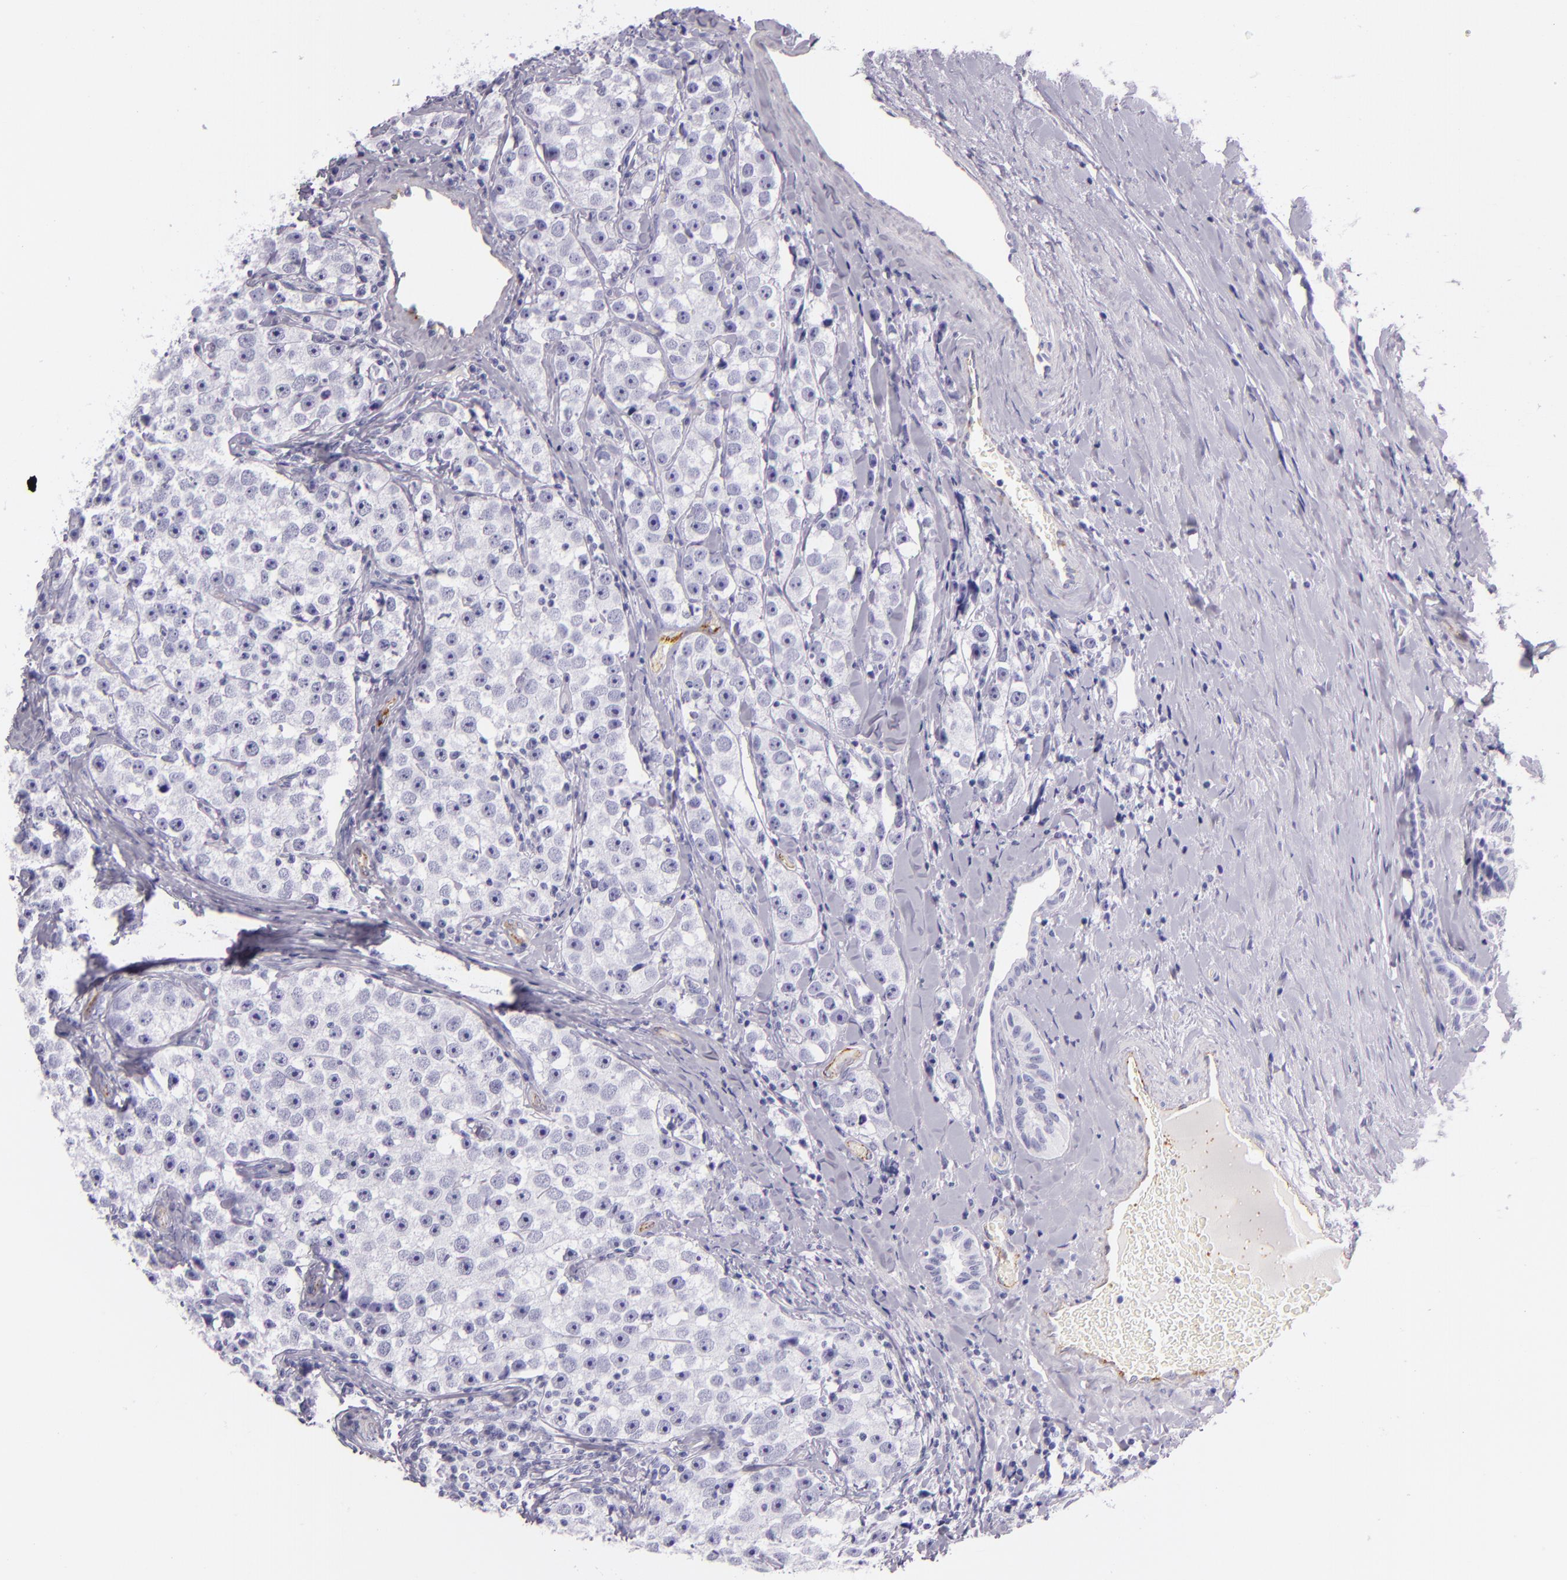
{"staining": {"intensity": "negative", "quantity": "none", "location": "none"}, "tissue": "testis cancer", "cell_type": "Tumor cells", "image_type": "cancer", "snomed": [{"axis": "morphology", "description": "Seminoma, NOS"}, {"axis": "topography", "description": "Testis"}], "caption": "Tumor cells are negative for protein expression in human testis seminoma. The staining was performed using DAB (3,3'-diaminobenzidine) to visualize the protein expression in brown, while the nuclei were stained in blue with hematoxylin (Magnification: 20x).", "gene": "SELP", "patient": {"sex": "male", "age": 32}}